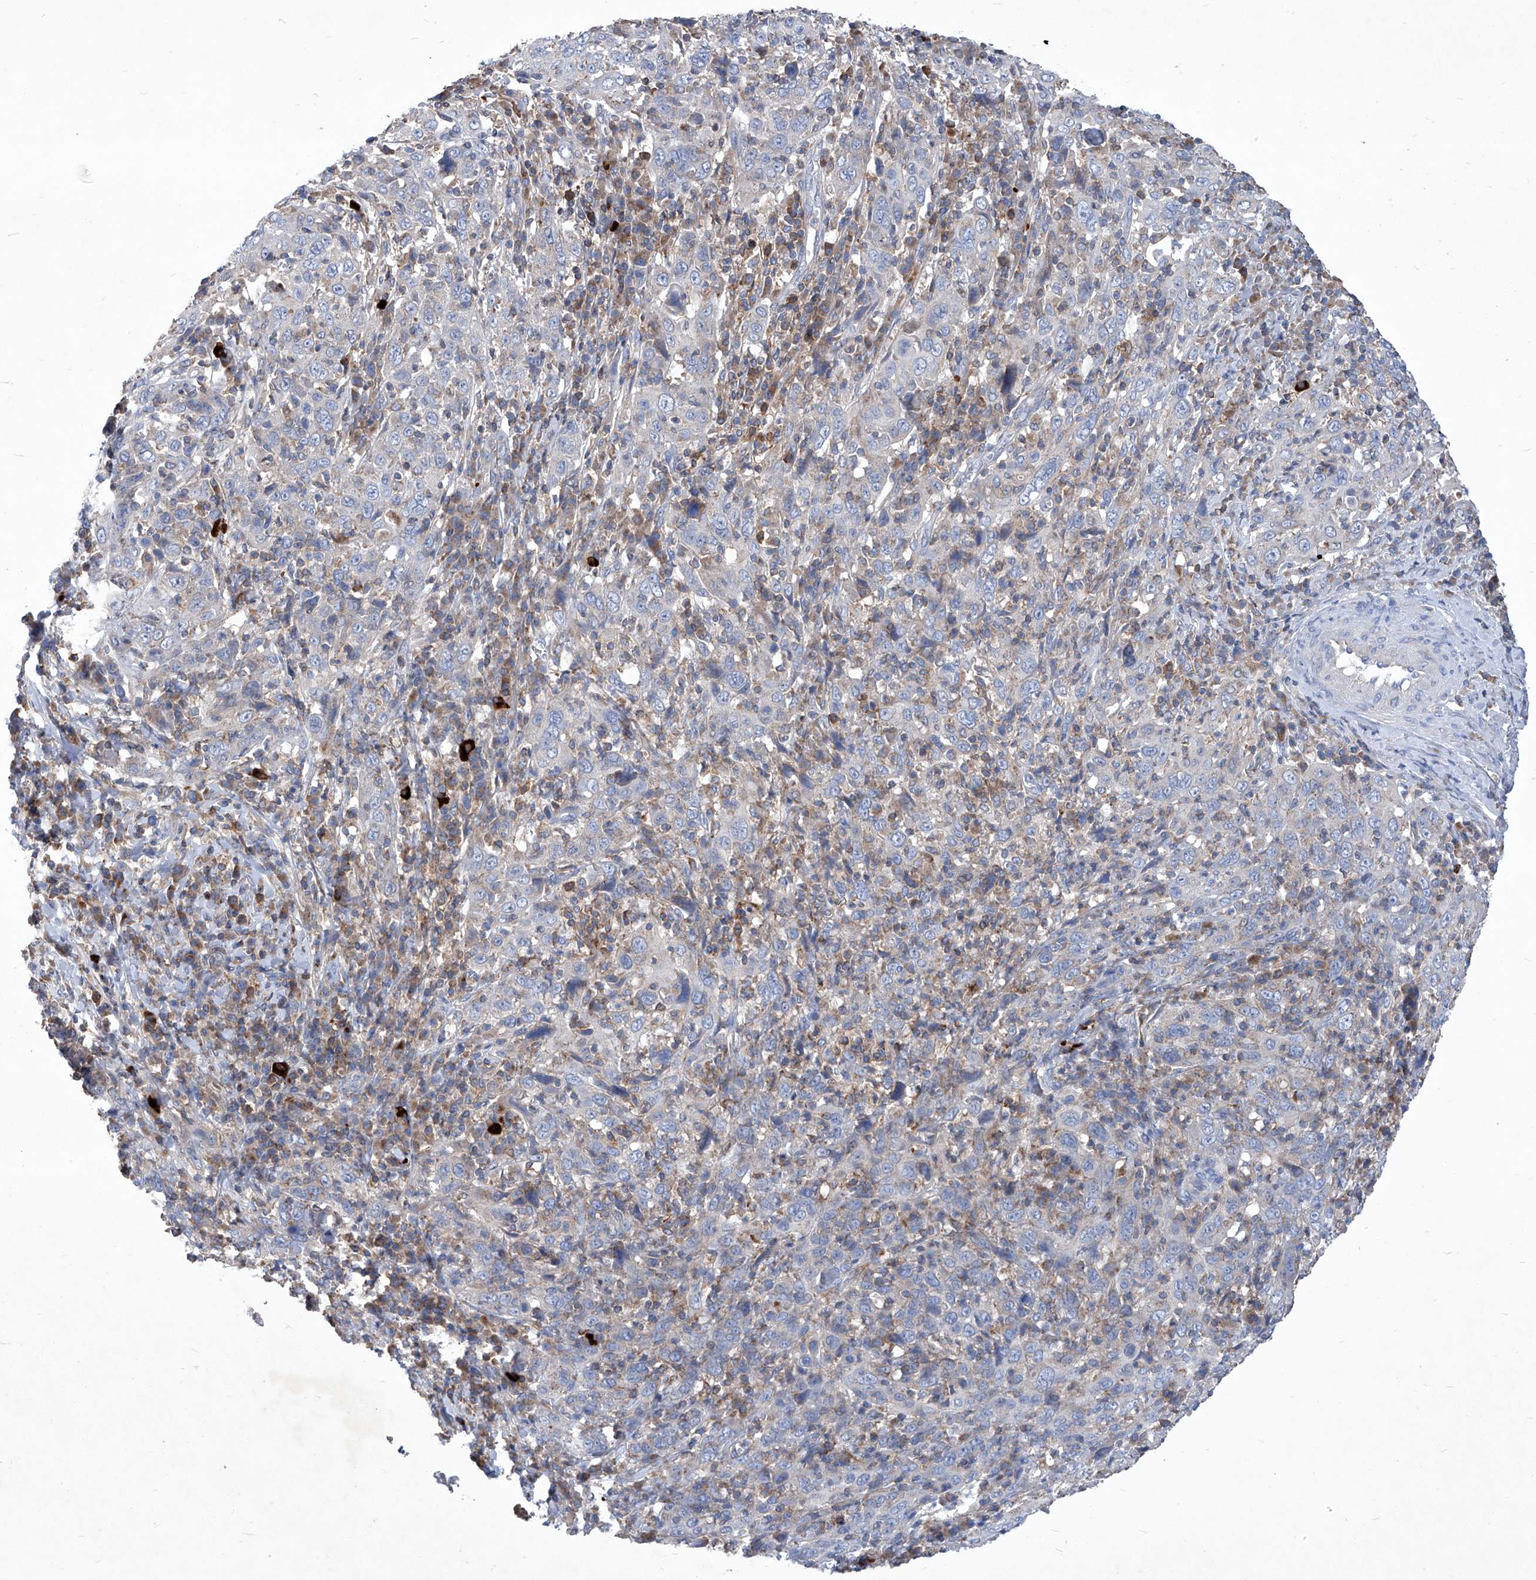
{"staining": {"intensity": "negative", "quantity": "none", "location": "none"}, "tissue": "cervical cancer", "cell_type": "Tumor cells", "image_type": "cancer", "snomed": [{"axis": "morphology", "description": "Squamous cell carcinoma, NOS"}, {"axis": "topography", "description": "Cervix"}], "caption": "Squamous cell carcinoma (cervical) was stained to show a protein in brown. There is no significant positivity in tumor cells. (DAB immunohistochemistry (IHC) visualized using brightfield microscopy, high magnification).", "gene": "EPHA8", "patient": {"sex": "female", "age": 46}}